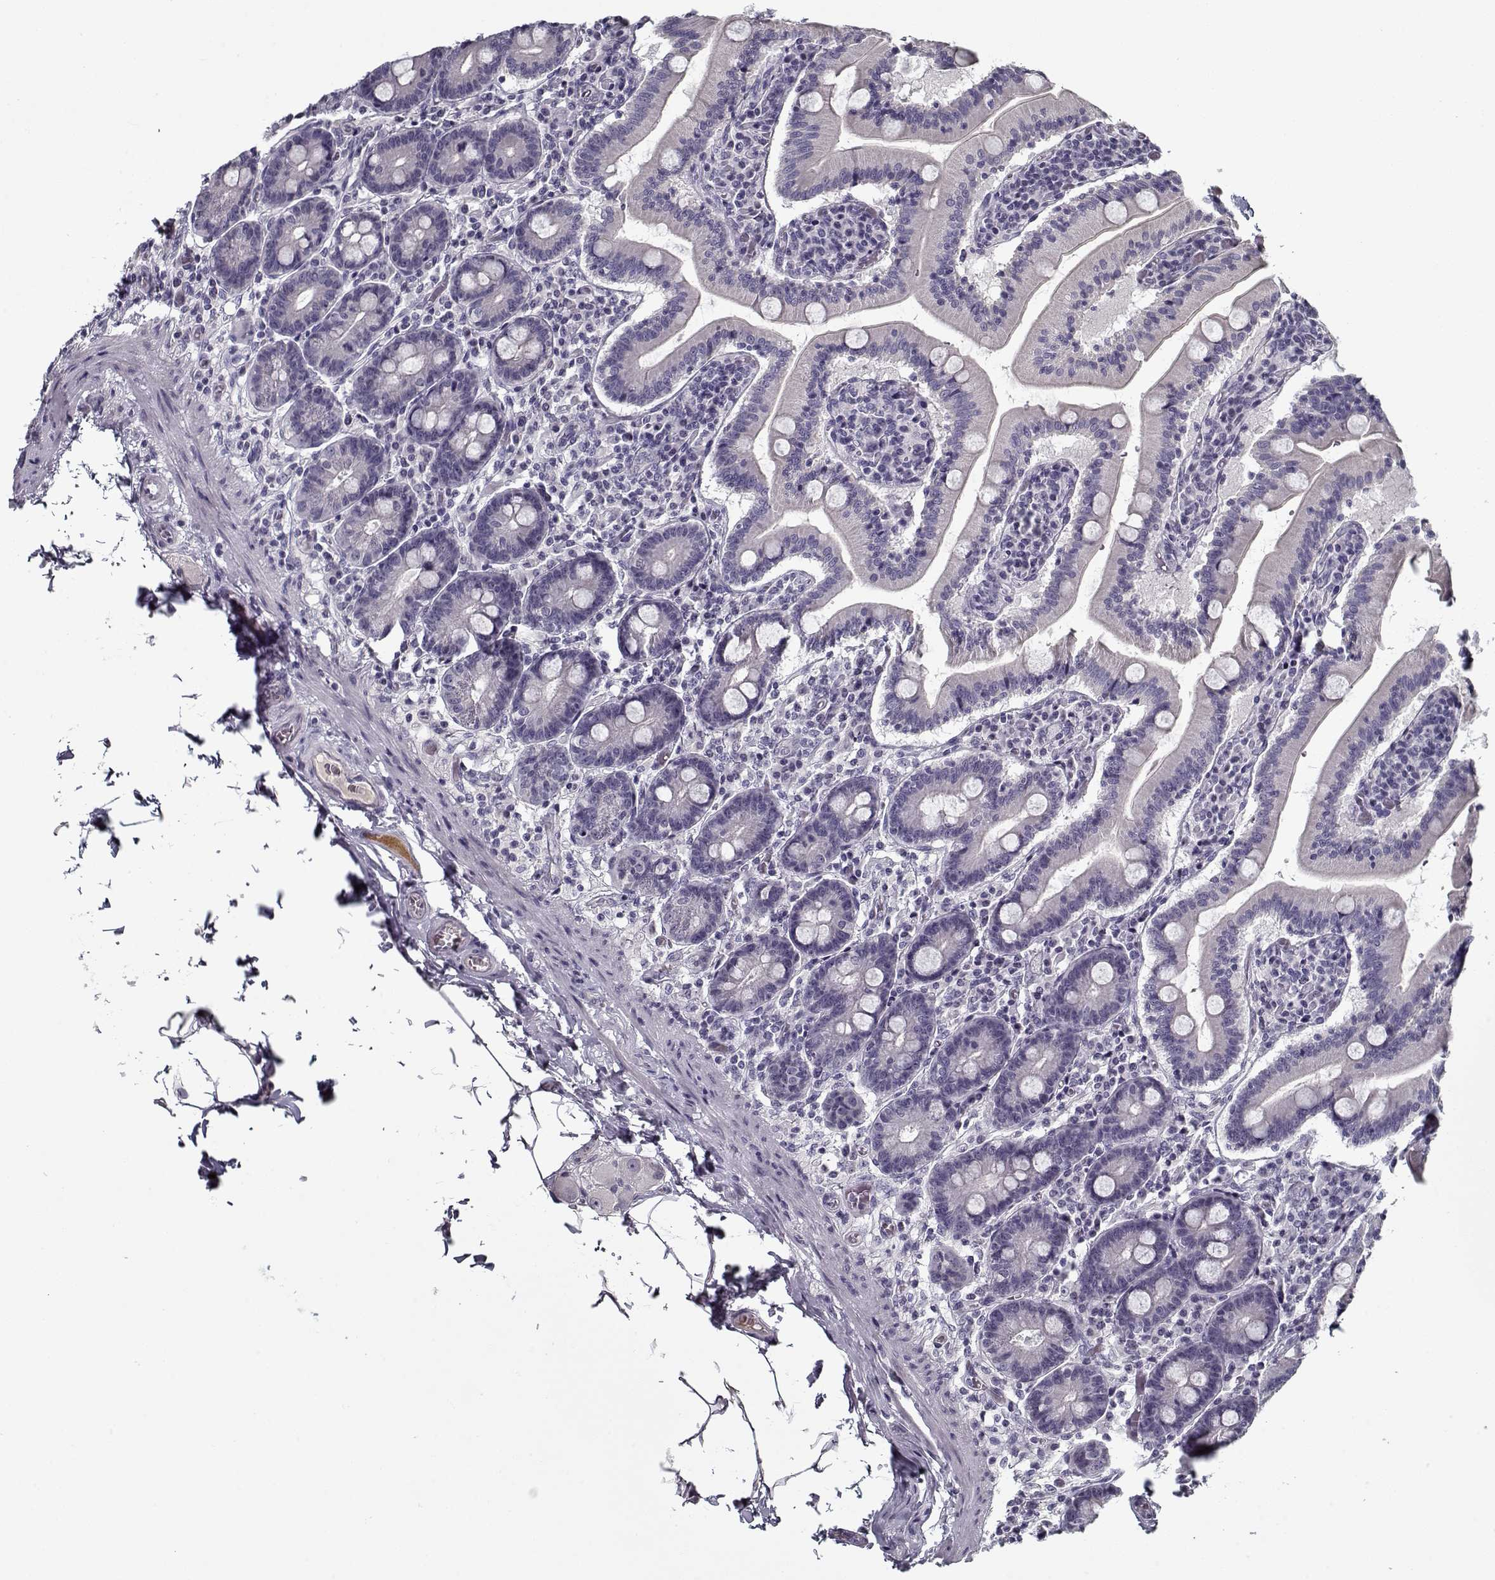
{"staining": {"intensity": "moderate", "quantity": "<25%", "location": "cytoplasmic/membranous"}, "tissue": "small intestine", "cell_type": "Glandular cells", "image_type": "normal", "snomed": [{"axis": "morphology", "description": "Normal tissue, NOS"}, {"axis": "topography", "description": "Small intestine"}], "caption": "DAB immunohistochemical staining of benign small intestine displays moderate cytoplasmic/membranous protein expression in about <25% of glandular cells. The staining was performed using DAB (3,3'-diaminobenzidine), with brown indicating positive protein expression. Nuclei are stained blue with hematoxylin.", "gene": "DDX25", "patient": {"sex": "male", "age": 37}}